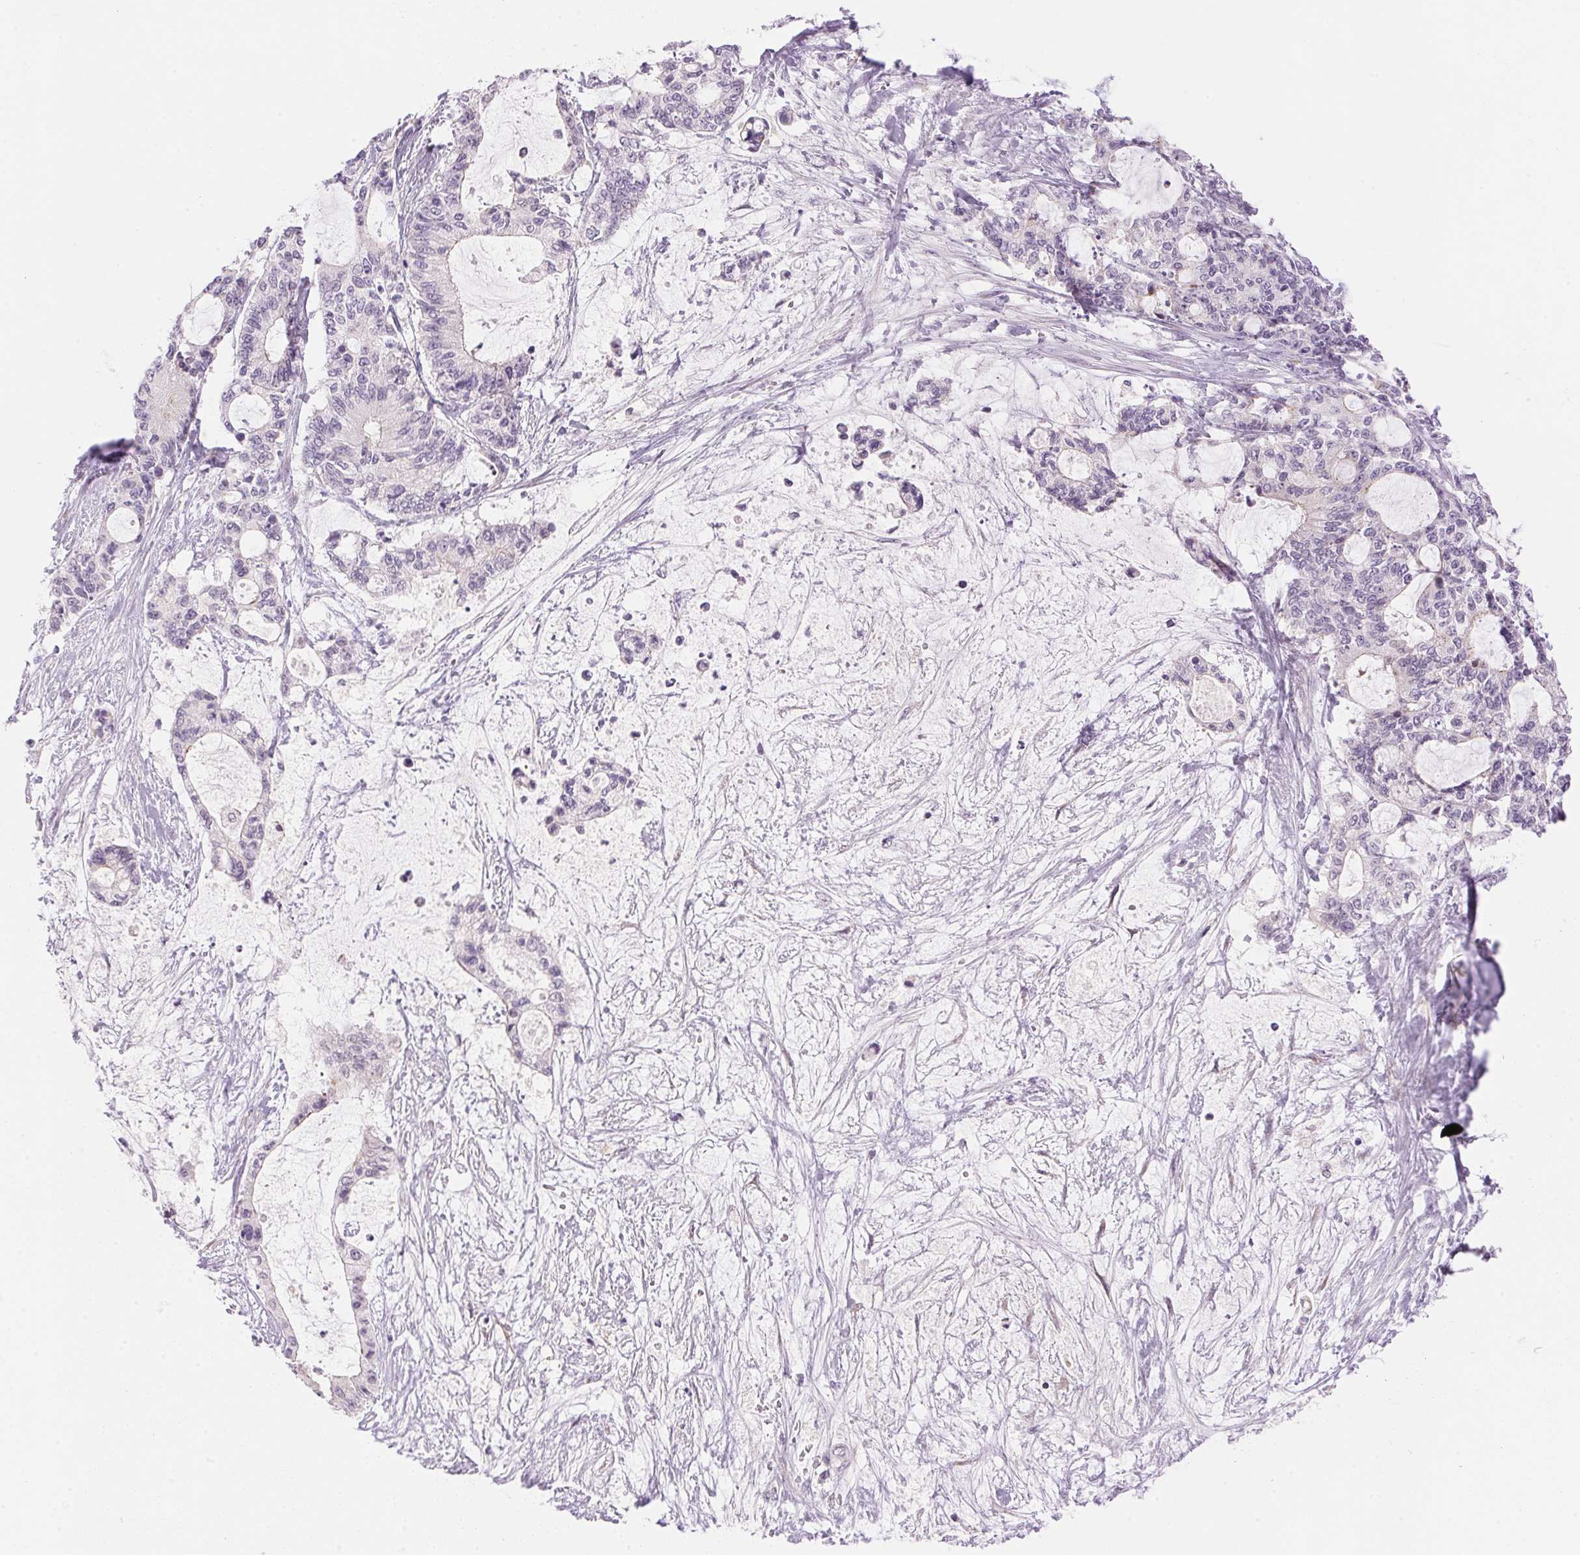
{"staining": {"intensity": "negative", "quantity": "none", "location": "none"}, "tissue": "liver cancer", "cell_type": "Tumor cells", "image_type": "cancer", "snomed": [{"axis": "morphology", "description": "Normal tissue, NOS"}, {"axis": "morphology", "description": "Cholangiocarcinoma"}, {"axis": "topography", "description": "Liver"}, {"axis": "topography", "description": "Peripheral nerve tissue"}], "caption": "Tumor cells show no significant positivity in liver cholangiocarcinoma. (Immunohistochemistry, brightfield microscopy, high magnification).", "gene": "TEKT1", "patient": {"sex": "female", "age": 73}}